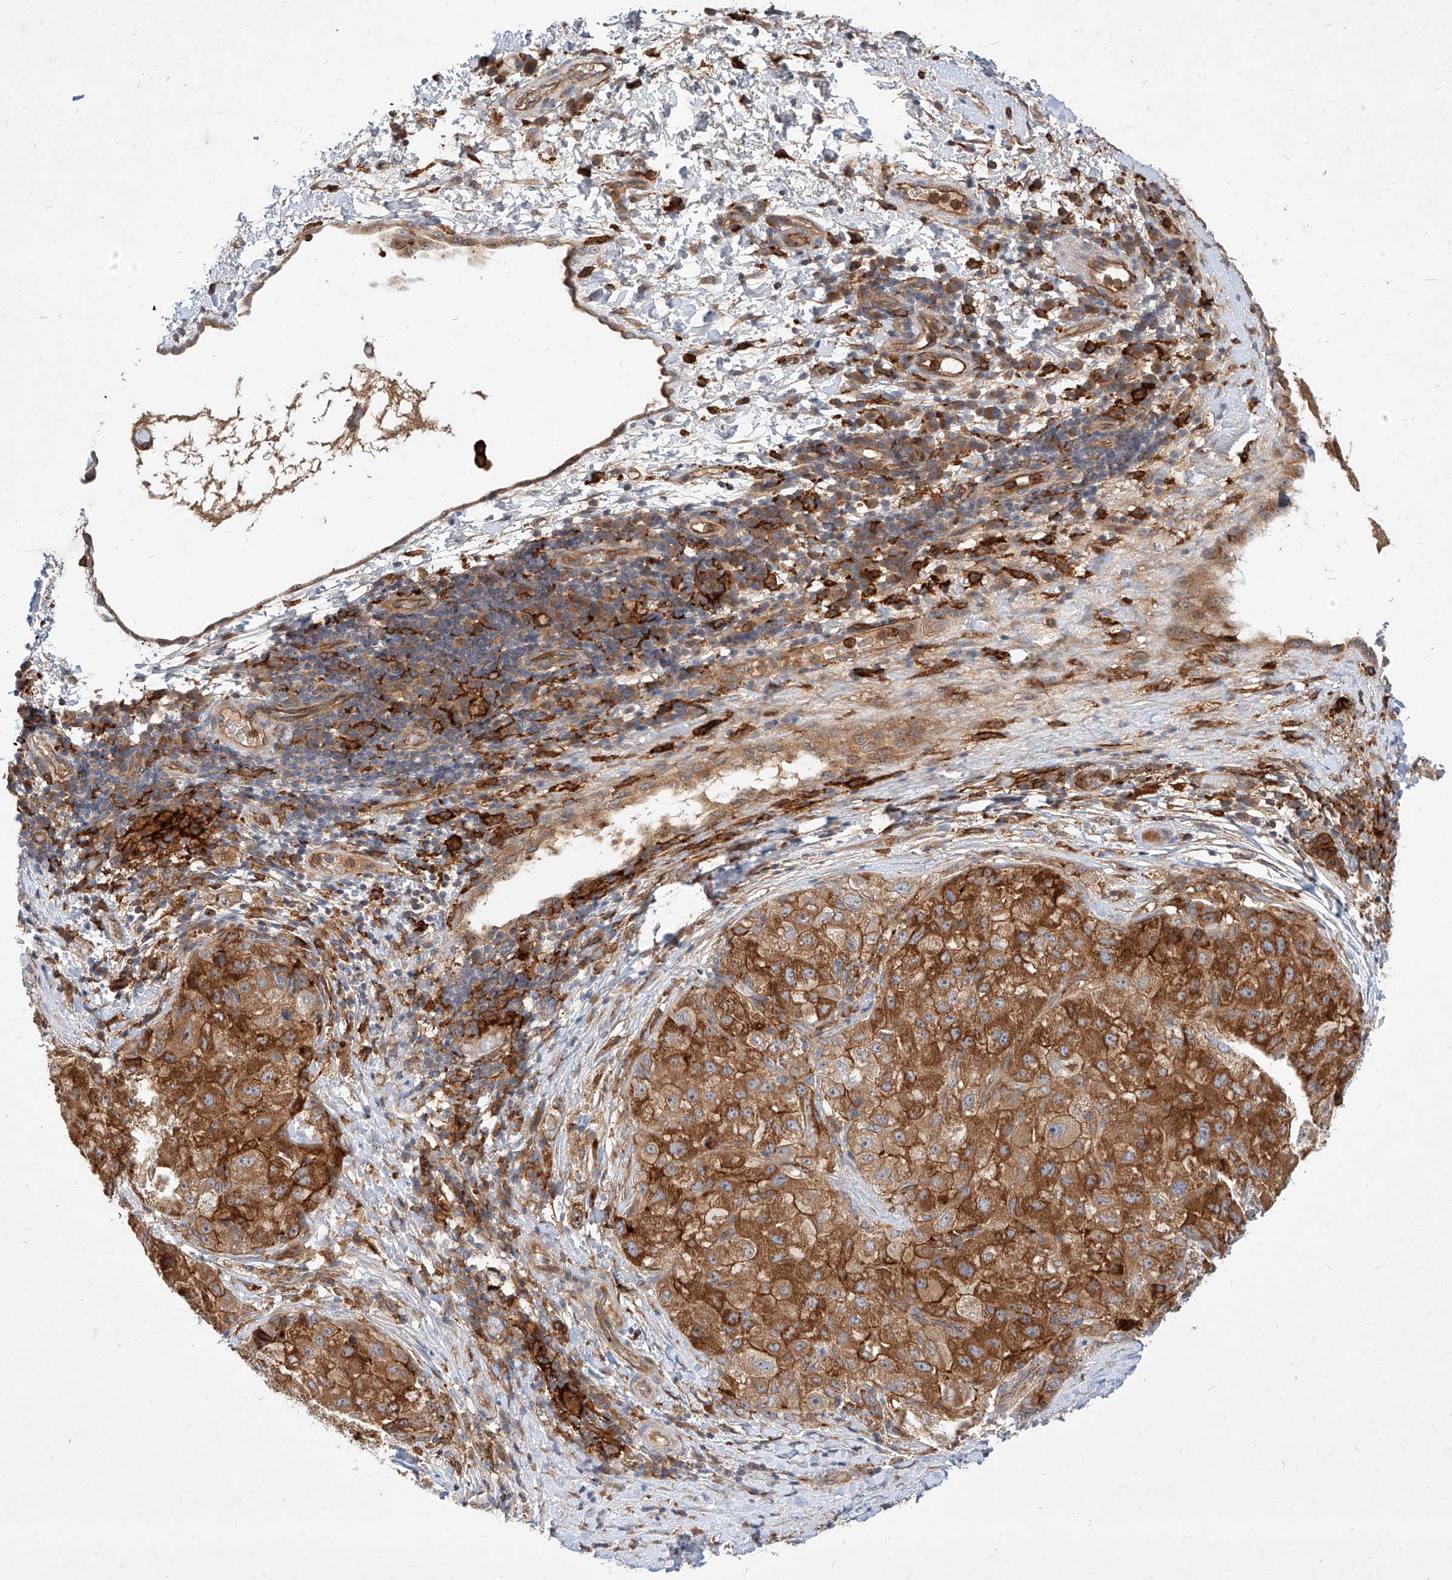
{"staining": {"intensity": "strong", "quantity": ">75%", "location": "cytoplasmic/membranous"}, "tissue": "liver cancer", "cell_type": "Tumor cells", "image_type": "cancer", "snomed": [{"axis": "morphology", "description": "Carcinoma, Hepatocellular, NOS"}, {"axis": "topography", "description": "Liver"}], "caption": "IHC of liver hepatocellular carcinoma displays high levels of strong cytoplasmic/membranous expression in about >75% of tumor cells.", "gene": "NFAM1", "patient": {"sex": "male", "age": 80}}